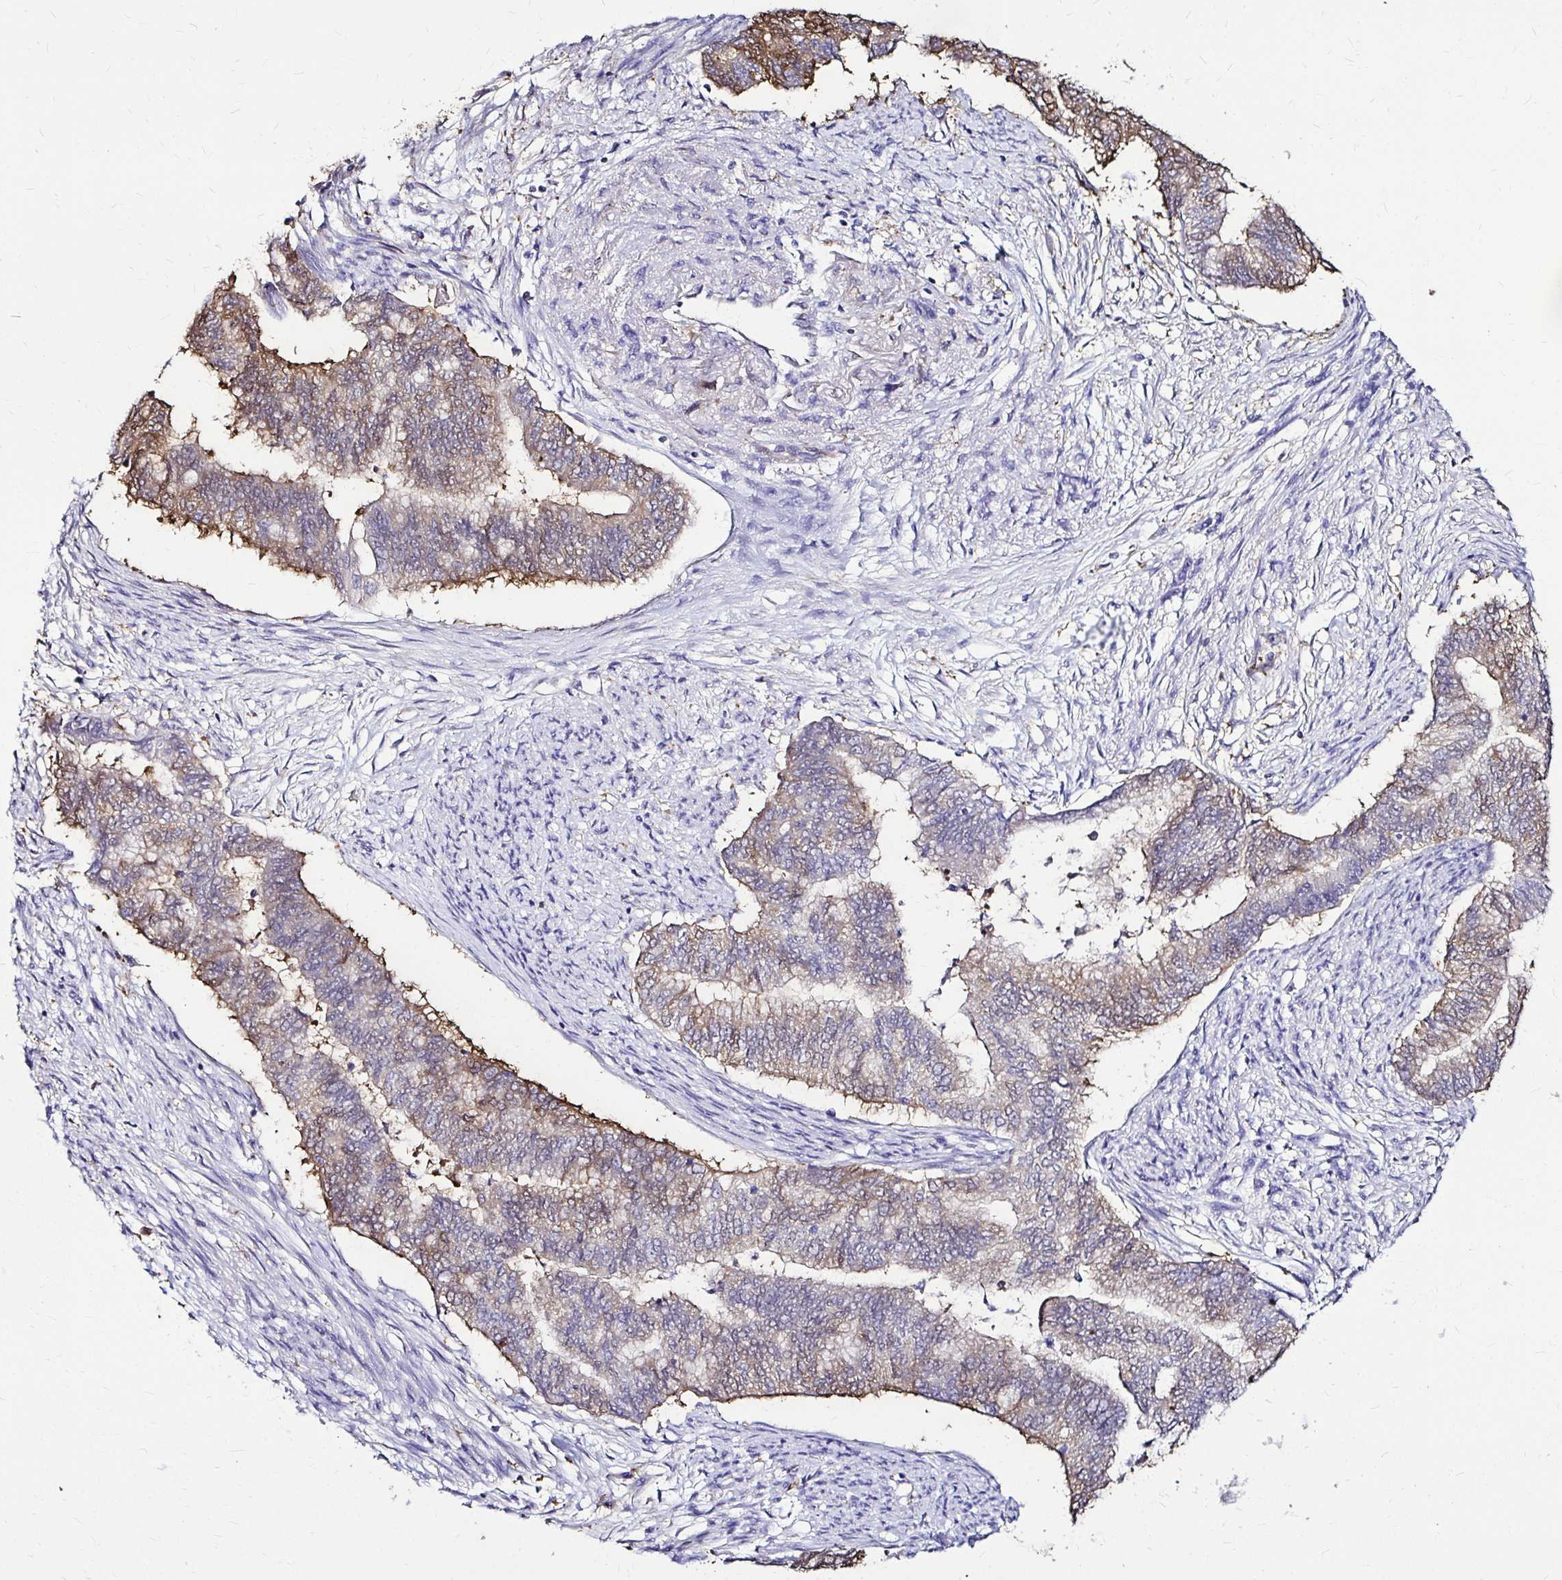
{"staining": {"intensity": "weak", "quantity": "25%-75%", "location": "cytoplasmic/membranous"}, "tissue": "endometrial cancer", "cell_type": "Tumor cells", "image_type": "cancer", "snomed": [{"axis": "morphology", "description": "Adenocarcinoma, NOS"}, {"axis": "topography", "description": "Endometrium"}], "caption": "Weak cytoplasmic/membranous expression is present in approximately 25%-75% of tumor cells in endometrial adenocarcinoma.", "gene": "IDH1", "patient": {"sex": "female", "age": 65}}